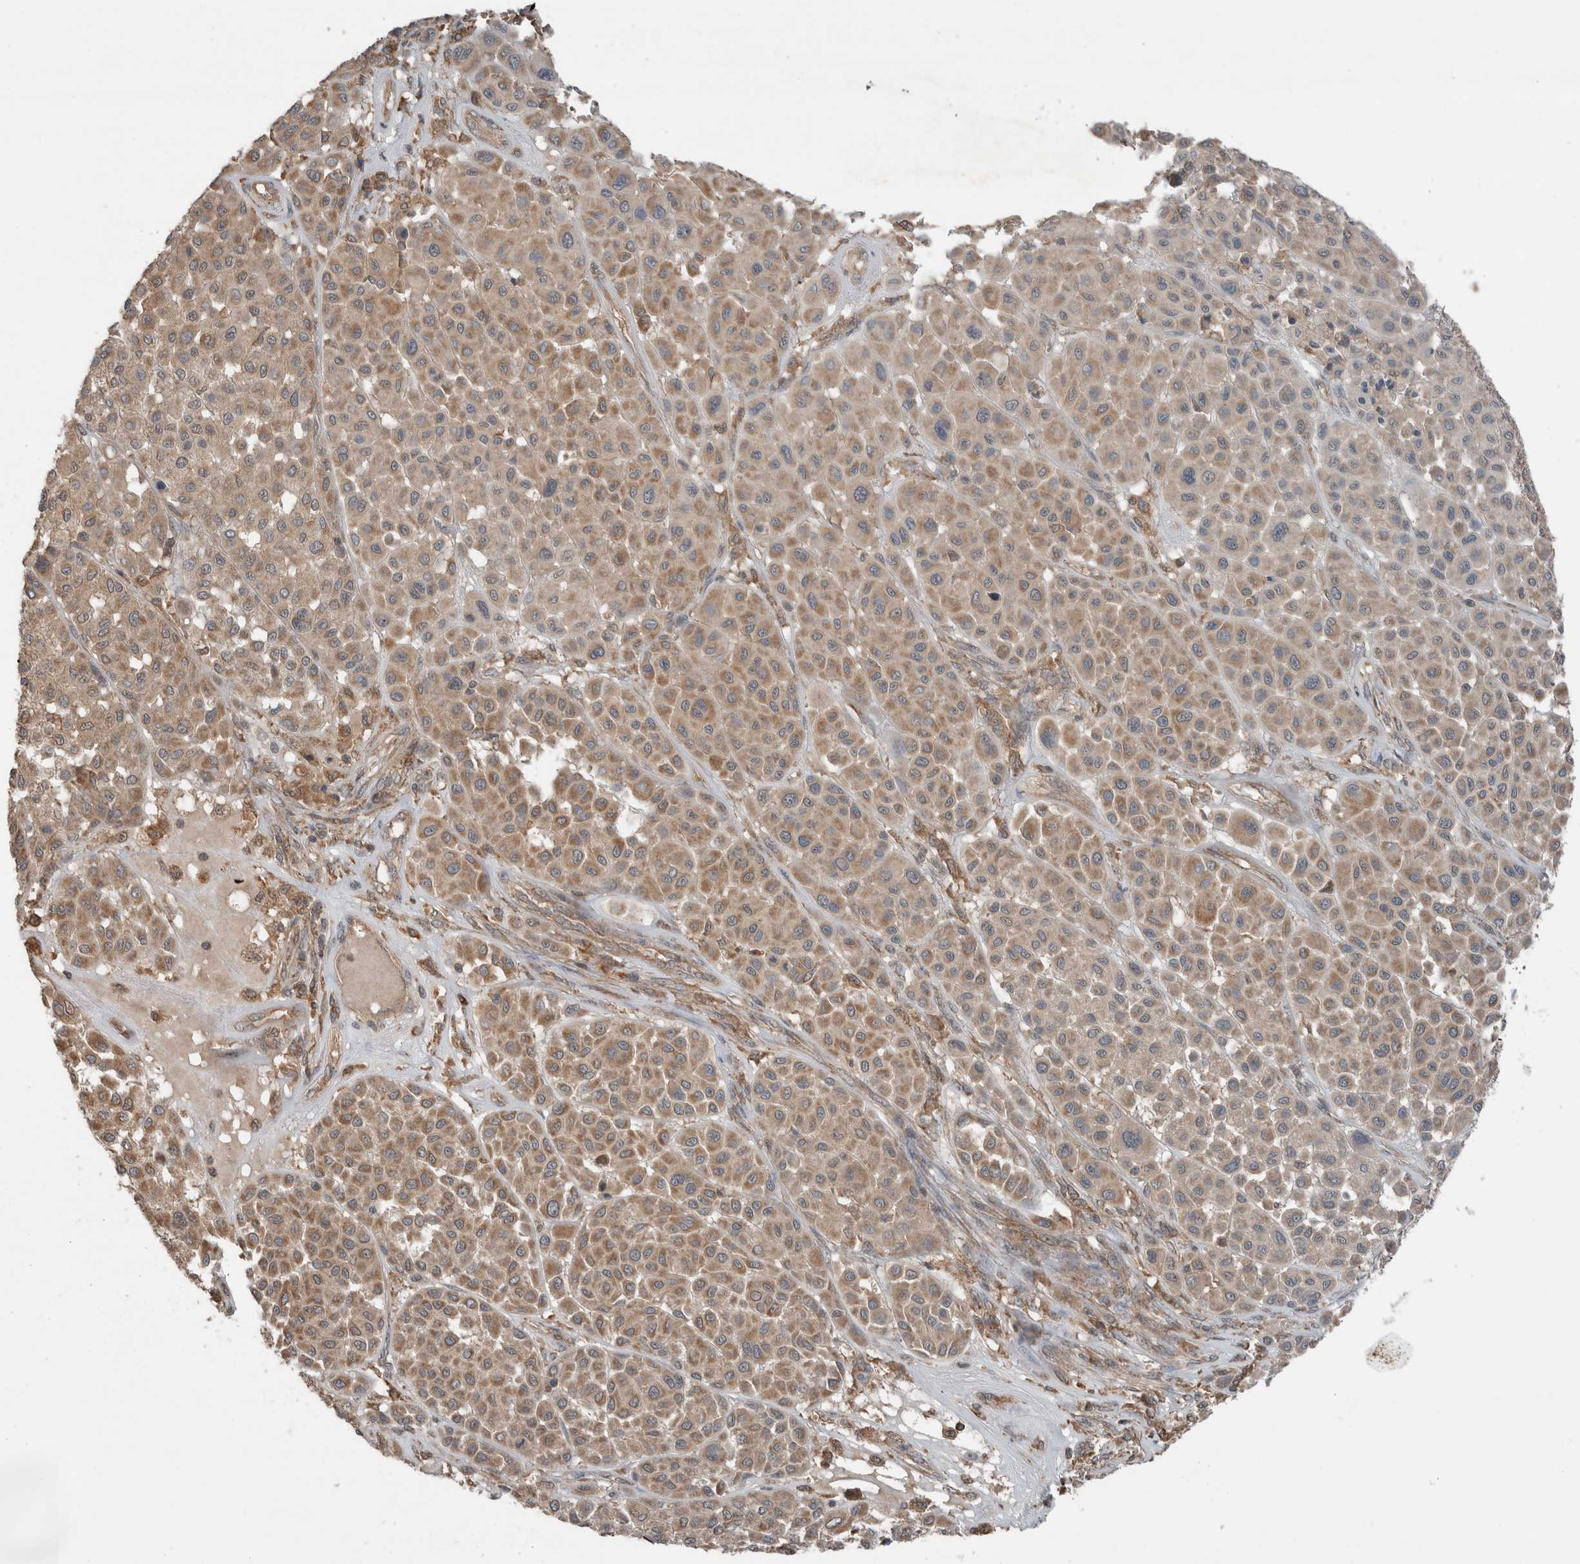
{"staining": {"intensity": "moderate", "quantity": ">75%", "location": "cytoplasmic/membranous"}, "tissue": "melanoma", "cell_type": "Tumor cells", "image_type": "cancer", "snomed": [{"axis": "morphology", "description": "Malignant melanoma, Metastatic site"}, {"axis": "topography", "description": "Soft tissue"}], "caption": "A high-resolution histopathology image shows immunohistochemistry (IHC) staining of malignant melanoma (metastatic site), which displays moderate cytoplasmic/membranous positivity in approximately >75% of tumor cells. The protein of interest is shown in brown color, while the nuclei are stained blue.", "gene": "KLK14", "patient": {"sex": "male", "age": 41}}